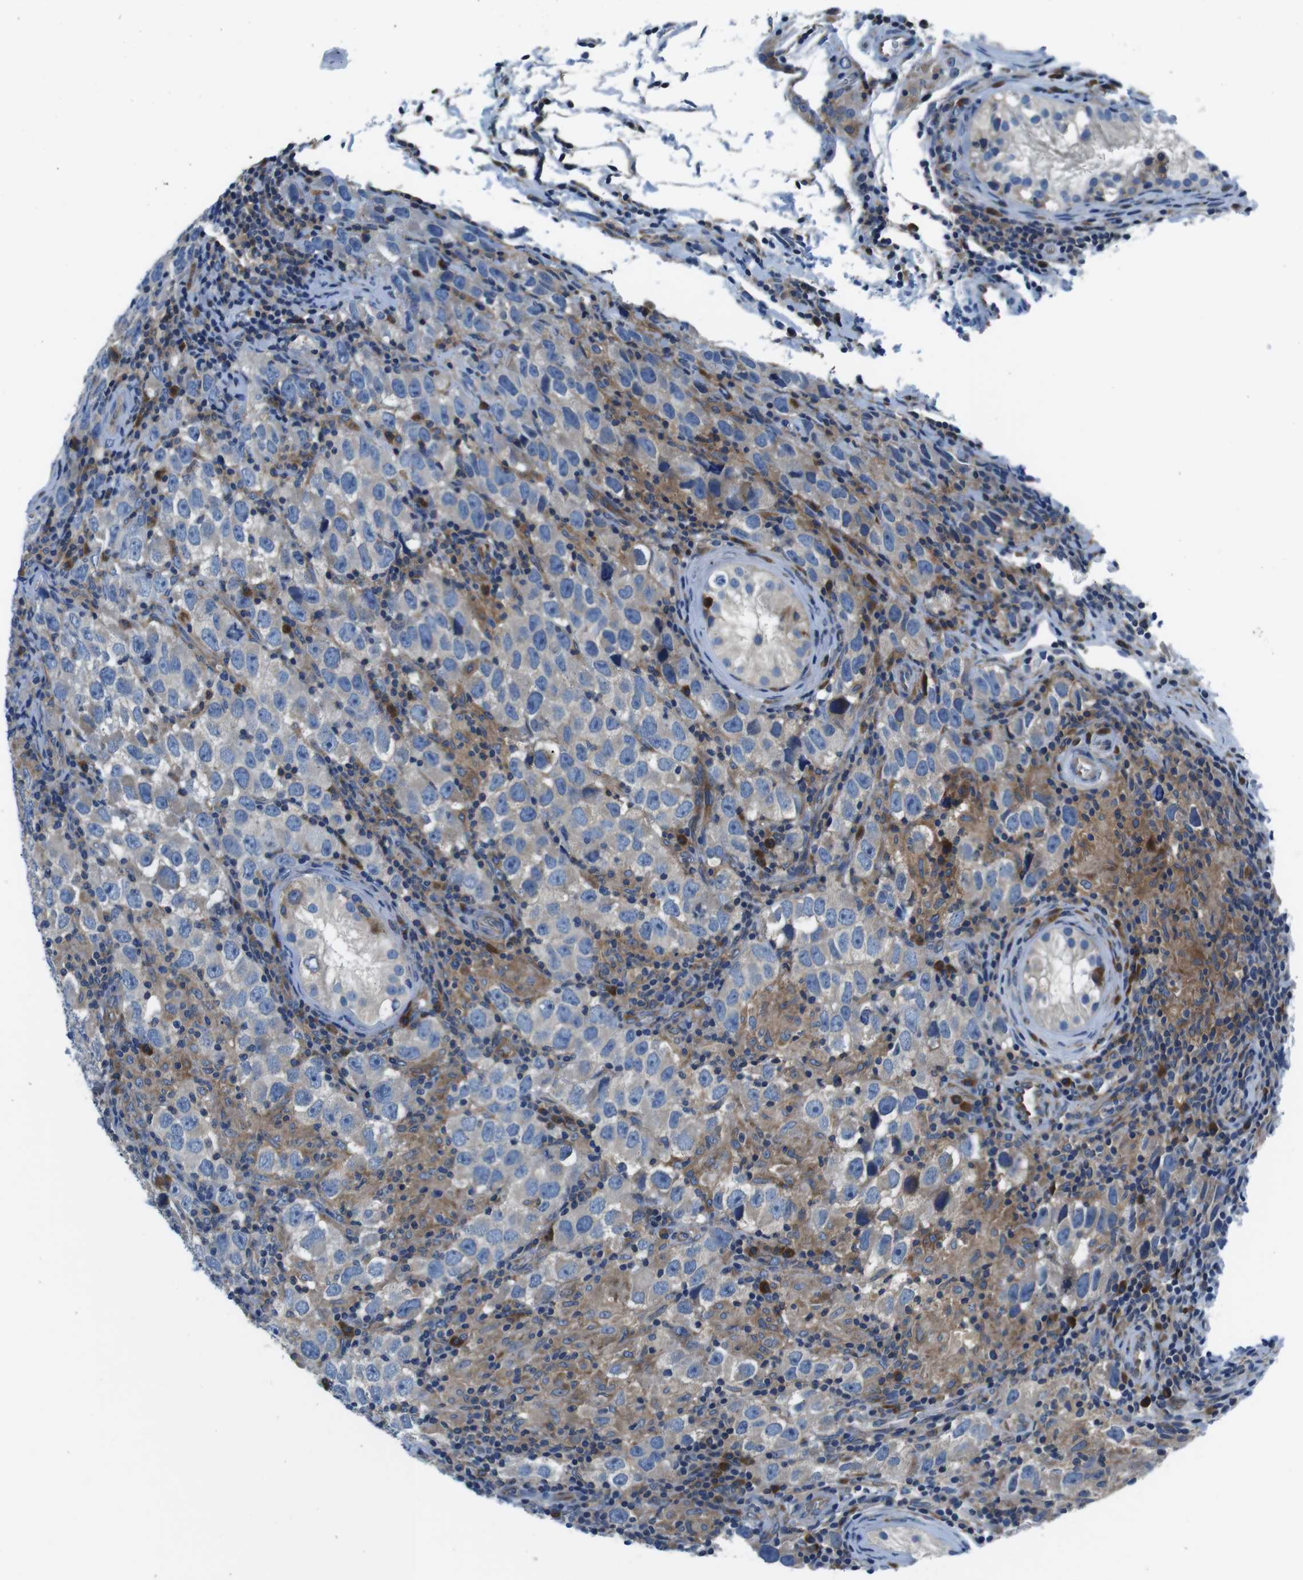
{"staining": {"intensity": "negative", "quantity": "none", "location": "none"}, "tissue": "testis cancer", "cell_type": "Tumor cells", "image_type": "cancer", "snomed": [{"axis": "morphology", "description": "Carcinoma, Embryonal, NOS"}, {"axis": "topography", "description": "Testis"}], "caption": "Protein analysis of testis cancer (embryonal carcinoma) displays no significant staining in tumor cells.", "gene": "EIF2B5", "patient": {"sex": "male", "age": 21}}